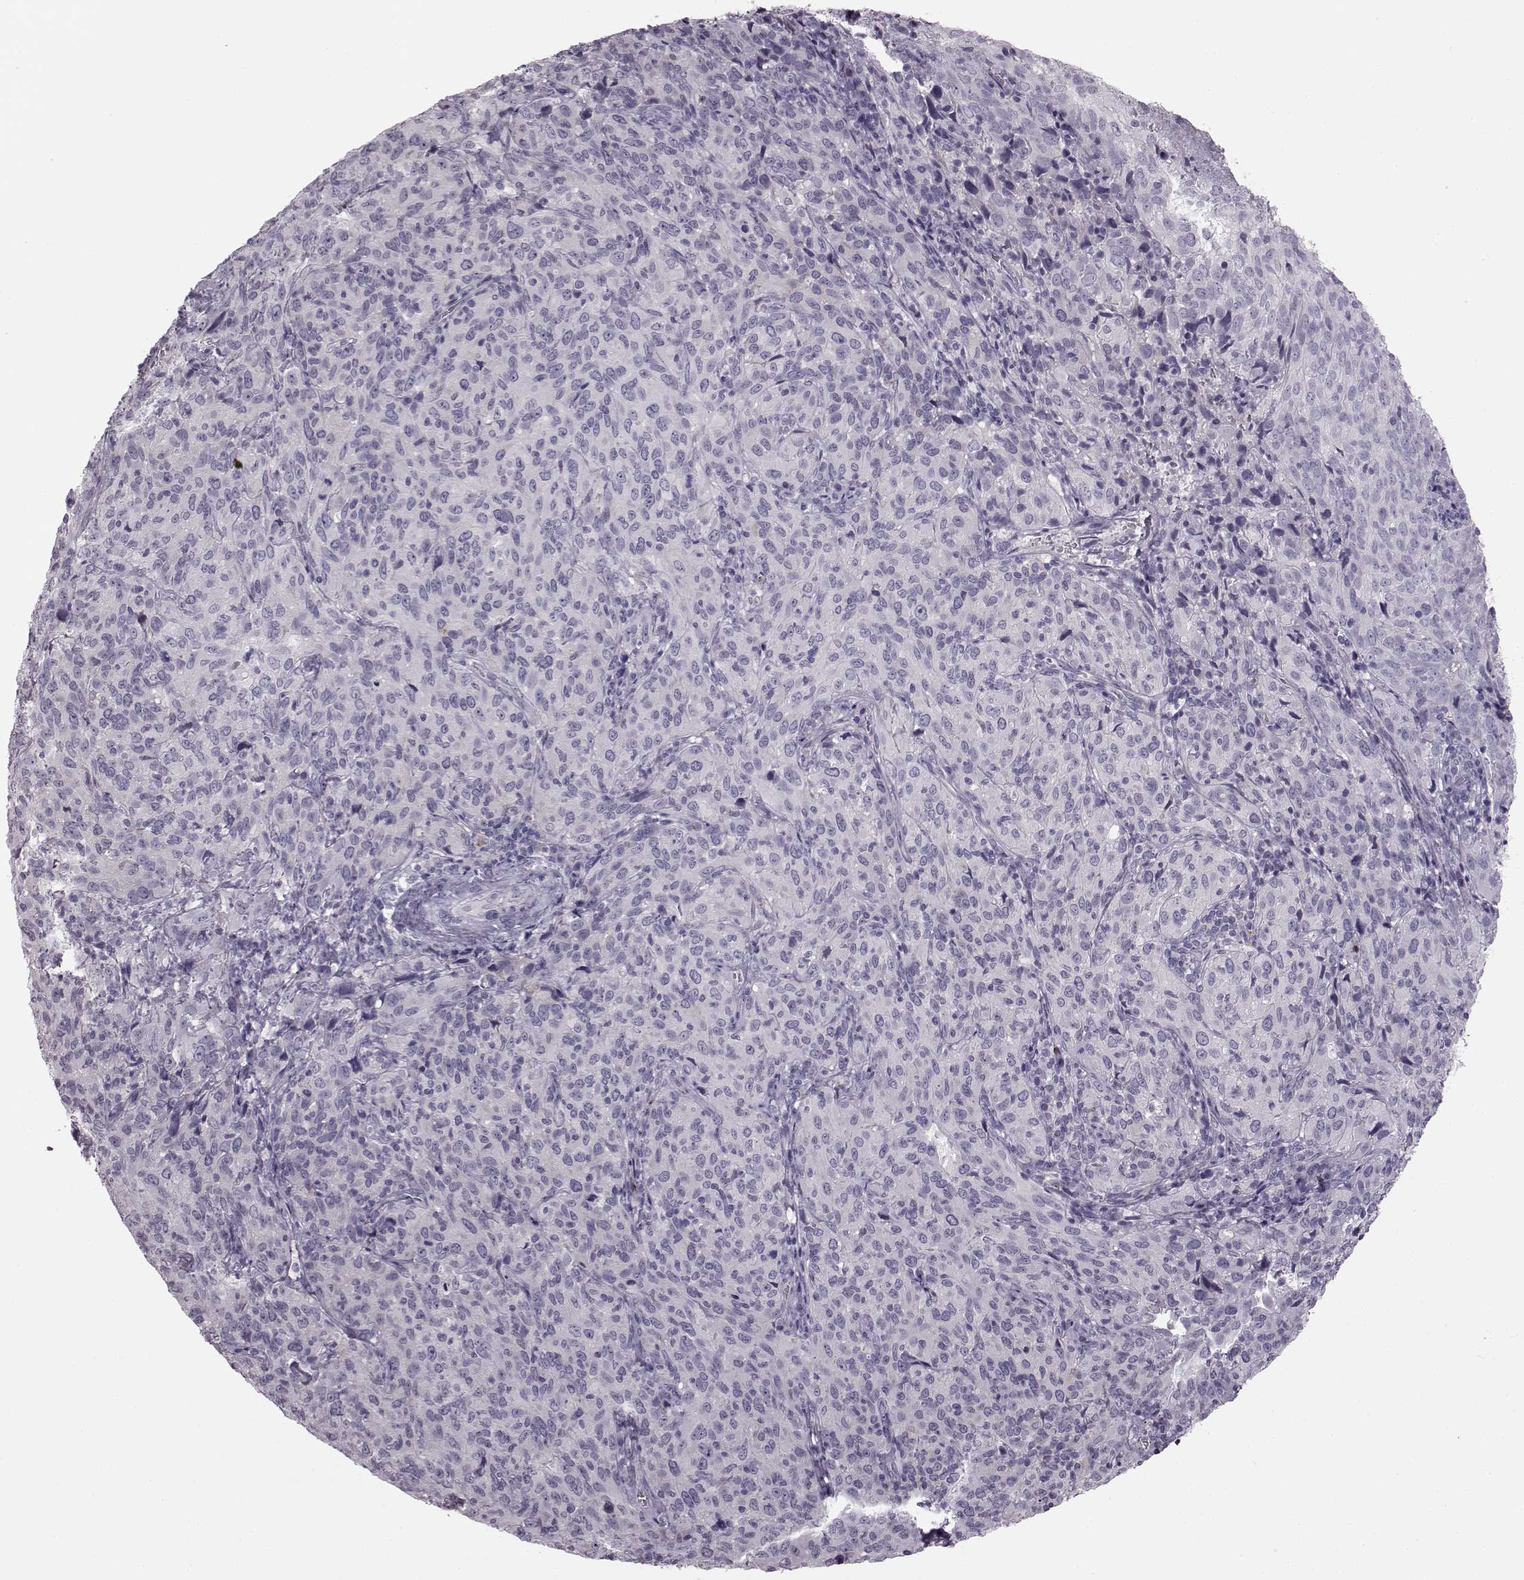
{"staining": {"intensity": "negative", "quantity": "none", "location": "none"}, "tissue": "cervical cancer", "cell_type": "Tumor cells", "image_type": "cancer", "snomed": [{"axis": "morphology", "description": "Squamous cell carcinoma, NOS"}, {"axis": "topography", "description": "Cervix"}], "caption": "Immunohistochemistry micrograph of neoplastic tissue: cervical cancer (squamous cell carcinoma) stained with DAB (3,3'-diaminobenzidine) displays no significant protein positivity in tumor cells.", "gene": "SNTG1", "patient": {"sex": "female", "age": 51}}